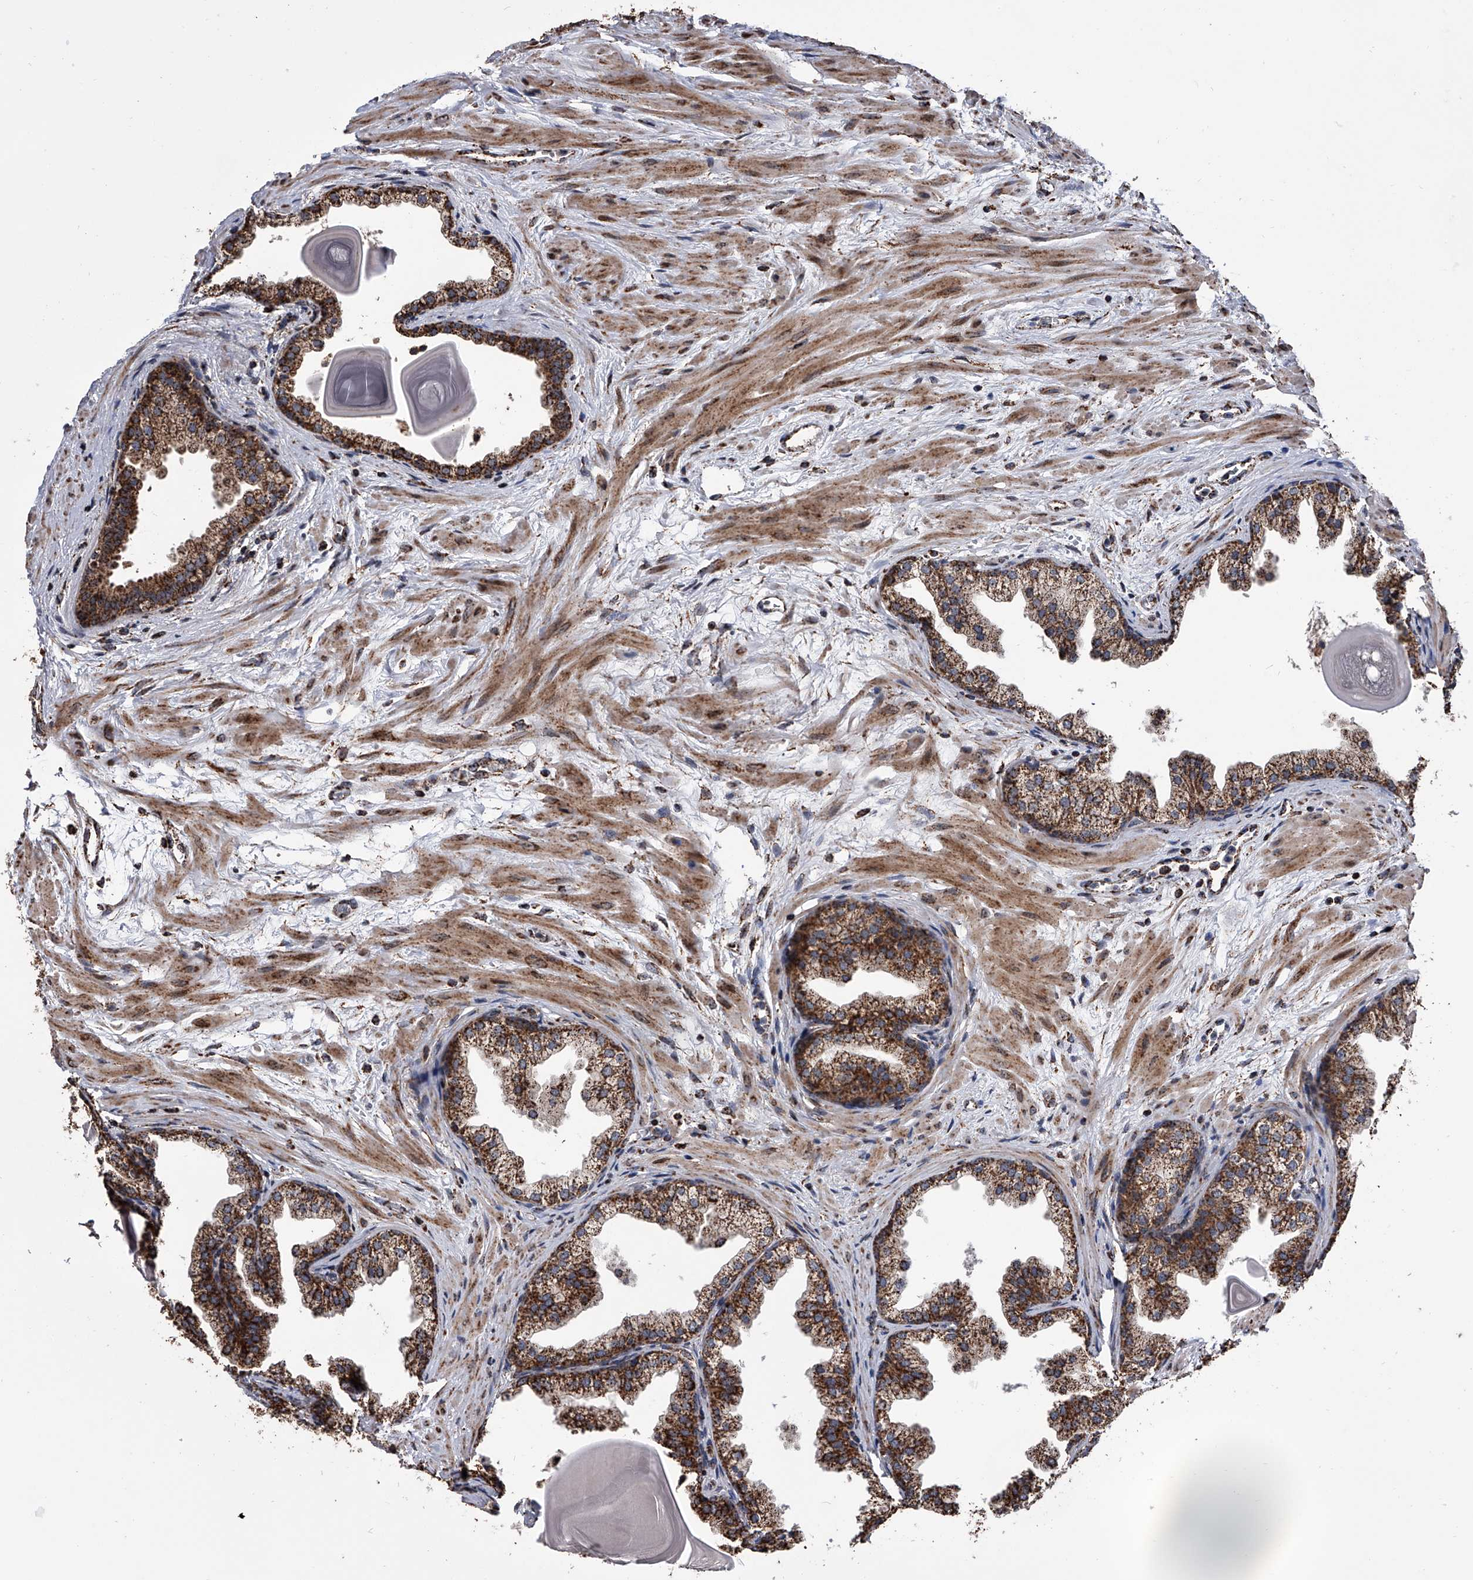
{"staining": {"intensity": "moderate", "quantity": ">75%", "location": "cytoplasmic/membranous"}, "tissue": "prostate", "cell_type": "Glandular cells", "image_type": "normal", "snomed": [{"axis": "morphology", "description": "Normal tissue, NOS"}, {"axis": "topography", "description": "Prostate"}], "caption": "The photomicrograph exhibits staining of normal prostate, revealing moderate cytoplasmic/membranous protein staining (brown color) within glandular cells.", "gene": "SMPDL3A", "patient": {"sex": "male", "age": 48}}